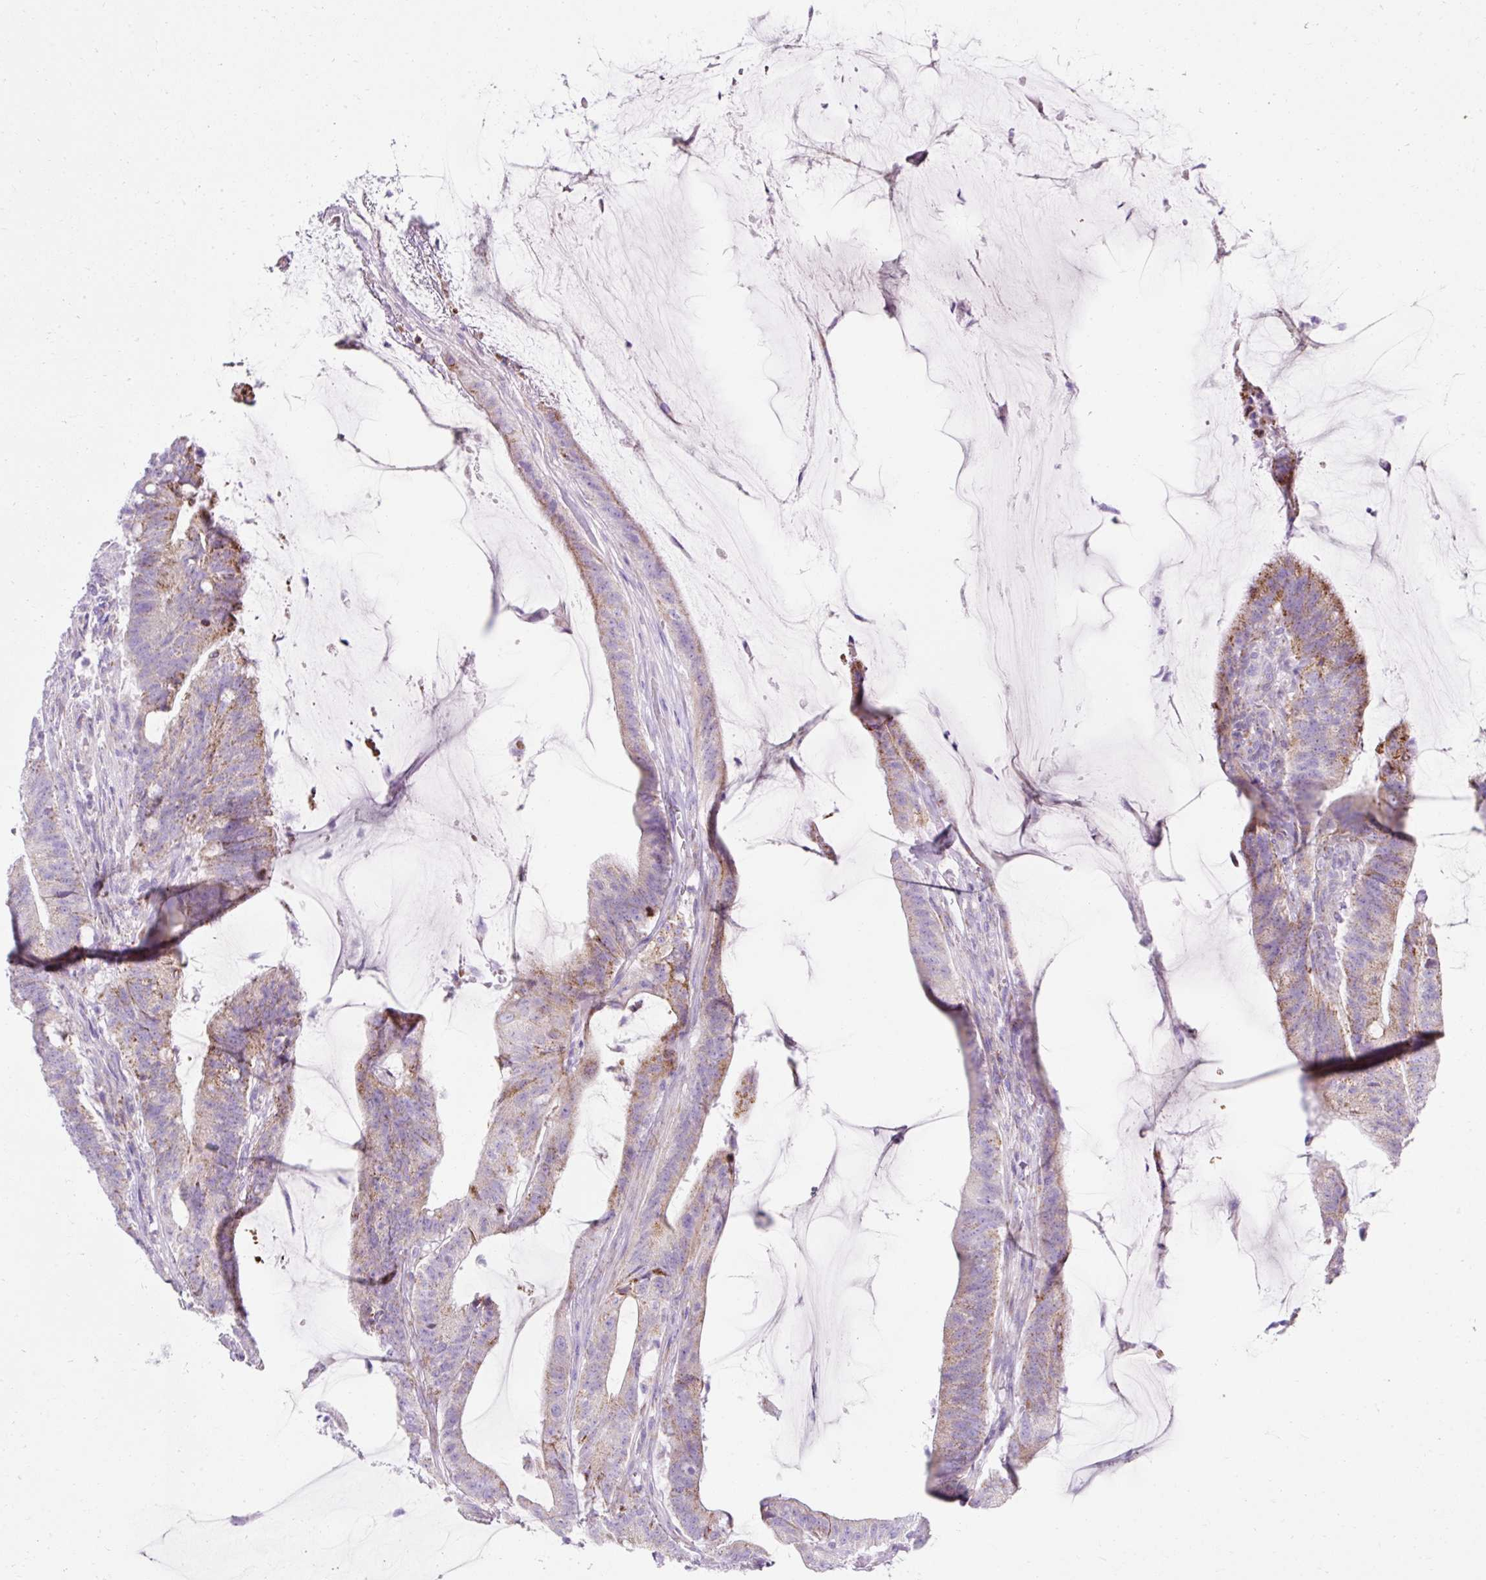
{"staining": {"intensity": "moderate", "quantity": "25%-75%", "location": "cytoplasmic/membranous"}, "tissue": "colorectal cancer", "cell_type": "Tumor cells", "image_type": "cancer", "snomed": [{"axis": "morphology", "description": "Adenocarcinoma, NOS"}, {"axis": "topography", "description": "Colon"}], "caption": "Protein expression analysis of human colorectal cancer (adenocarcinoma) reveals moderate cytoplasmic/membranous positivity in about 25%-75% of tumor cells.", "gene": "PLPP2", "patient": {"sex": "female", "age": 43}}